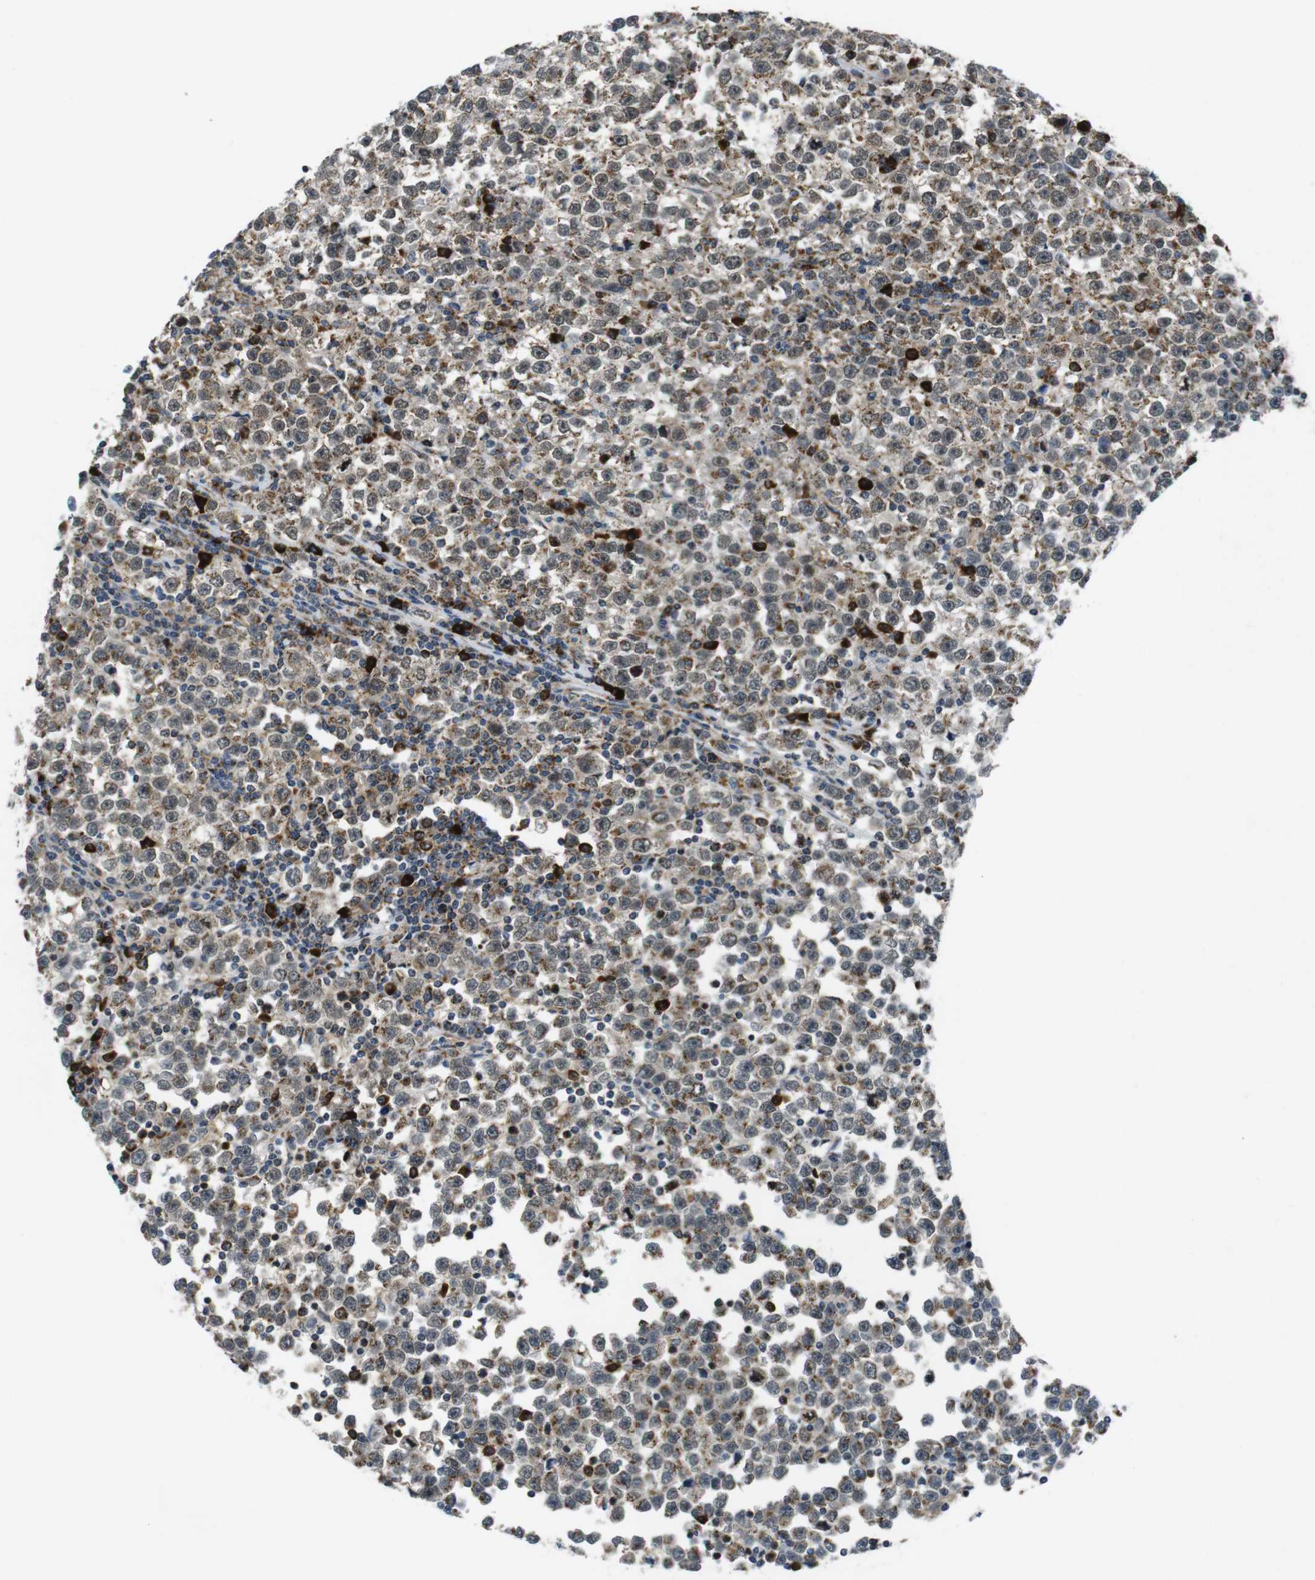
{"staining": {"intensity": "moderate", "quantity": ">75%", "location": "cytoplasmic/membranous,nuclear"}, "tissue": "testis cancer", "cell_type": "Tumor cells", "image_type": "cancer", "snomed": [{"axis": "morphology", "description": "Seminoma, NOS"}, {"axis": "topography", "description": "Testis"}], "caption": "IHC image of human testis cancer stained for a protein (brown), which shows medium levels of moderate cytoplasmic/membranous and nuclear staining in approximately >75% of tumor cells.", "gene": "ZFPL1", "patient": {"sex": "male", "age": 43}}